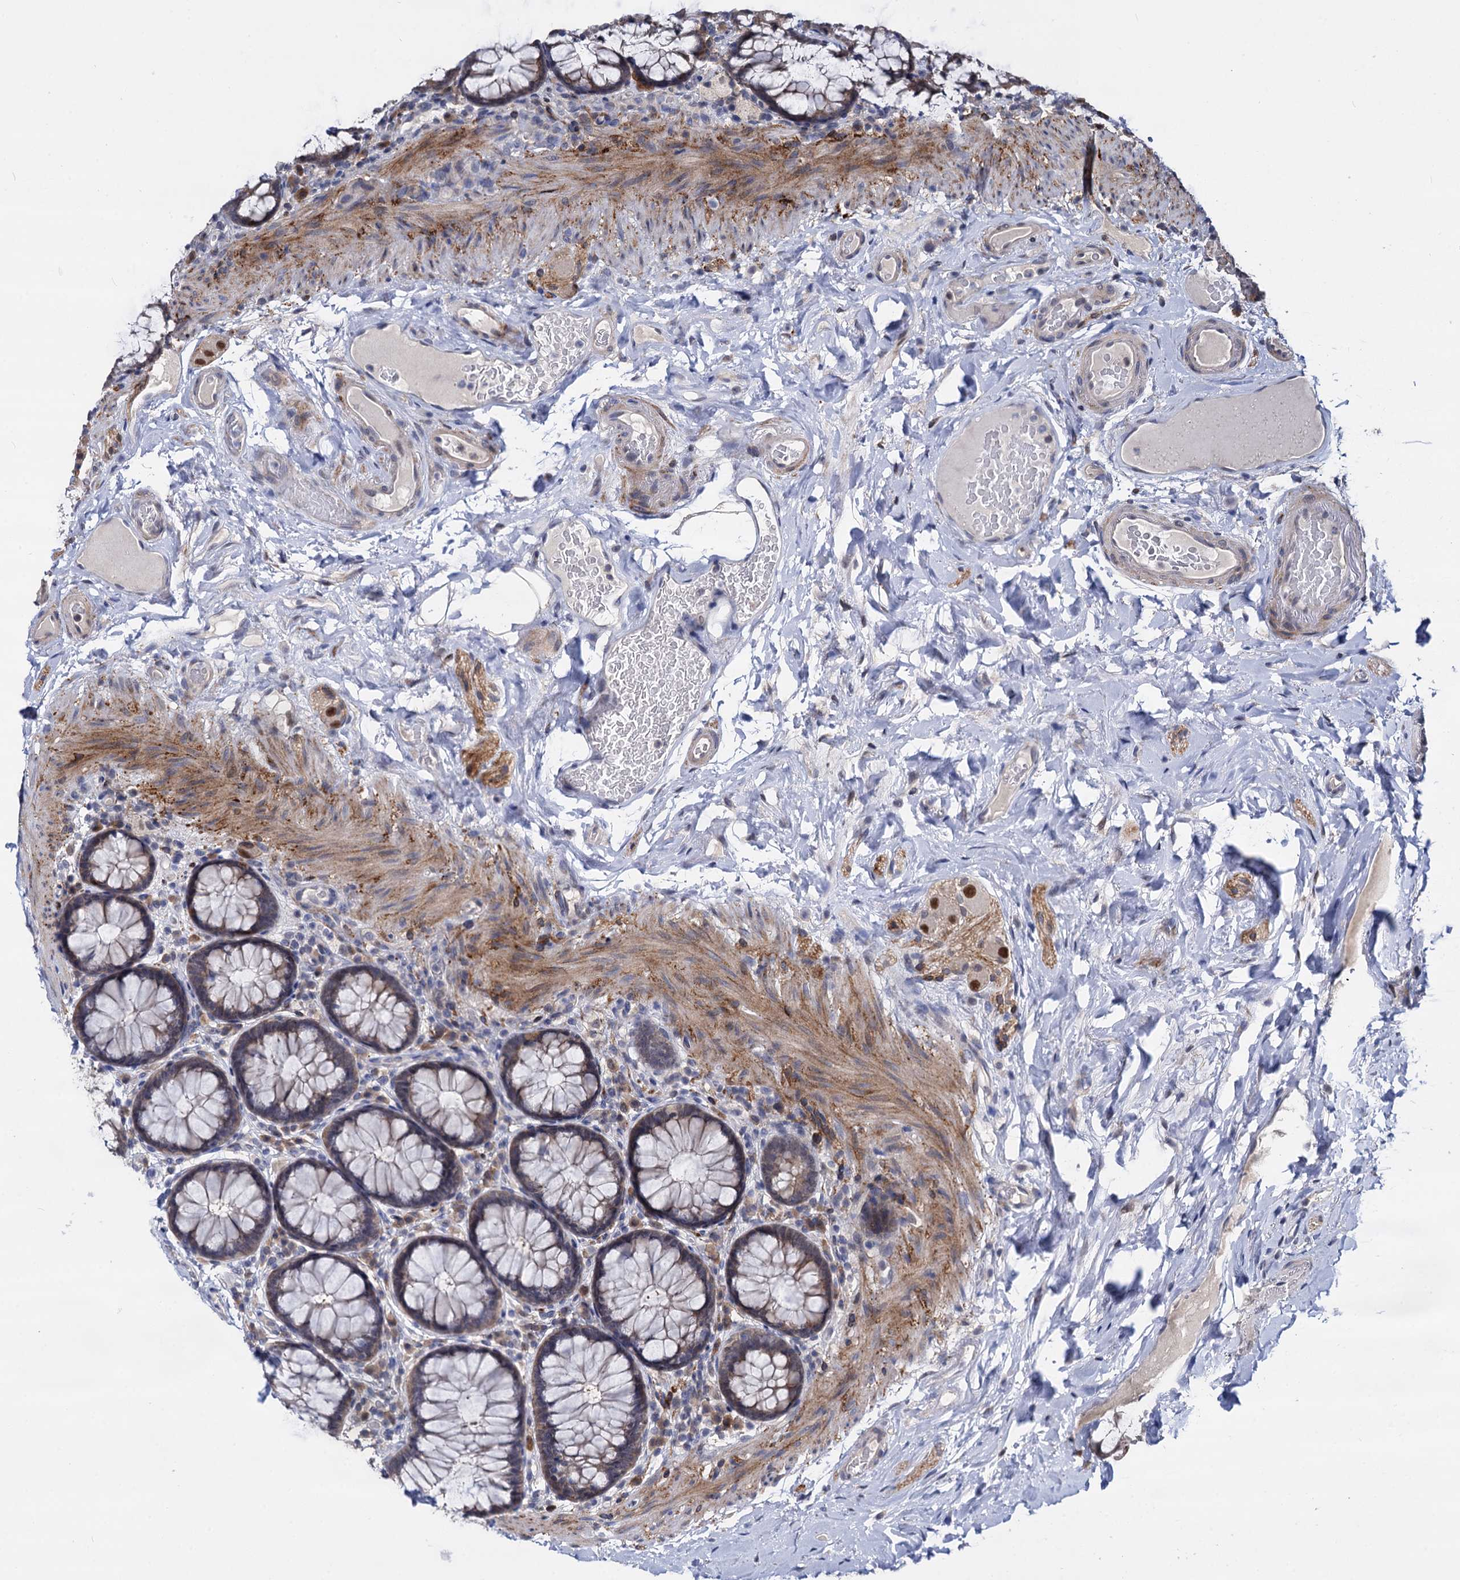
{"staining": {"intensity": "weak", "quantity": ">75%", "location": "cytoplasmic/membranous,nuclear"}, "tissue": "rectum", "cell_type": "Glandular cells", "image_type": "normal", "snomed": [{"axis": "morphology", "description": "Normal tissue, NOS"}, {"axis": "topography", "description": "Rectum"}], "caption": "Immunohistochemistry (IHC) (DAB) staining of benign rectum demonstrates weak cytoplasmic/membranous,nuclear protein expression in approximately >75% of glandular cells. The staining is performed using DAB brown chromogen to label protein expression. The nuclei are counter-stained blue using hematoxylin.", "gene": "PSMD4", "patient": {"sex": "male", "age": 83}}